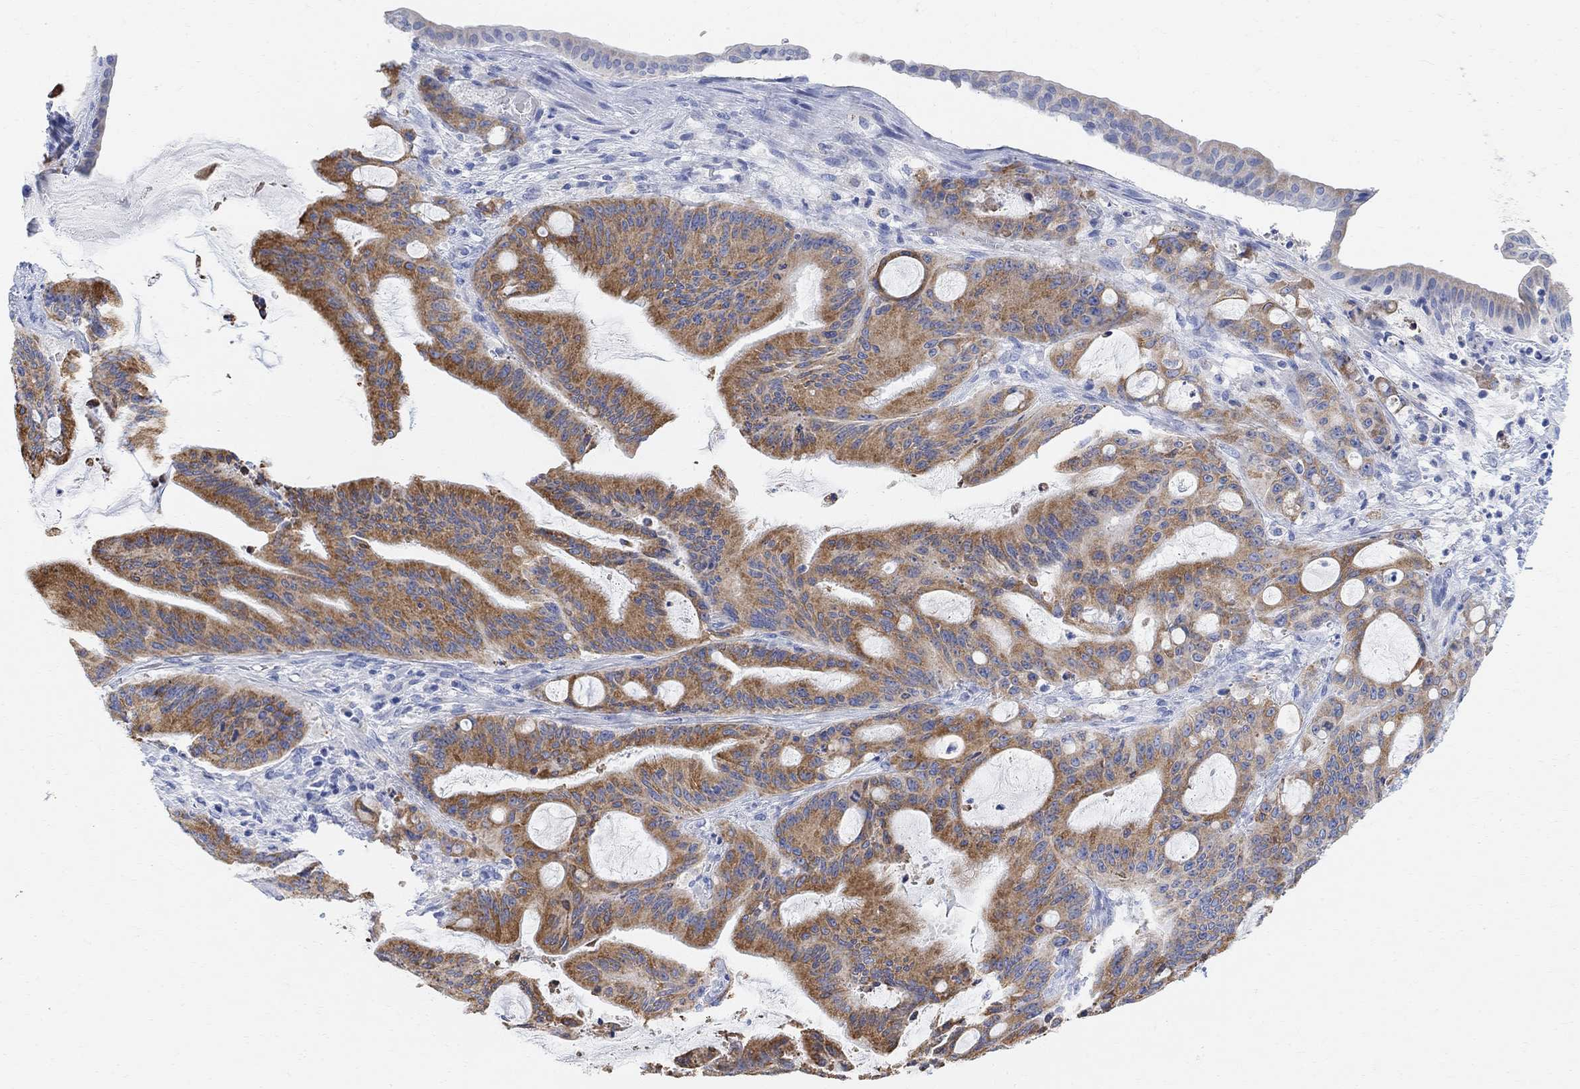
{"staining": {"intensity": "moderate", "quantity": ">75%", "location": "cytoplasmic/membranous"}, "tissue": "liver cancer", "cell_type": "Tumor cells", "image_type": "cancer", "snomed": [{"axis": "morphology", "description": "Cholangiocarcinoma"}, {"axis": "topography", "description": "Liver"}], "caption": "A micrograph of human liver cancer (cholangiocarcinoma) stained for a protein demonstrates moderate cytoplasmic/membranous brown staining in tumor cells.", "gene": "RETNLB", "patient": {"sex": "female", "age": 73}}